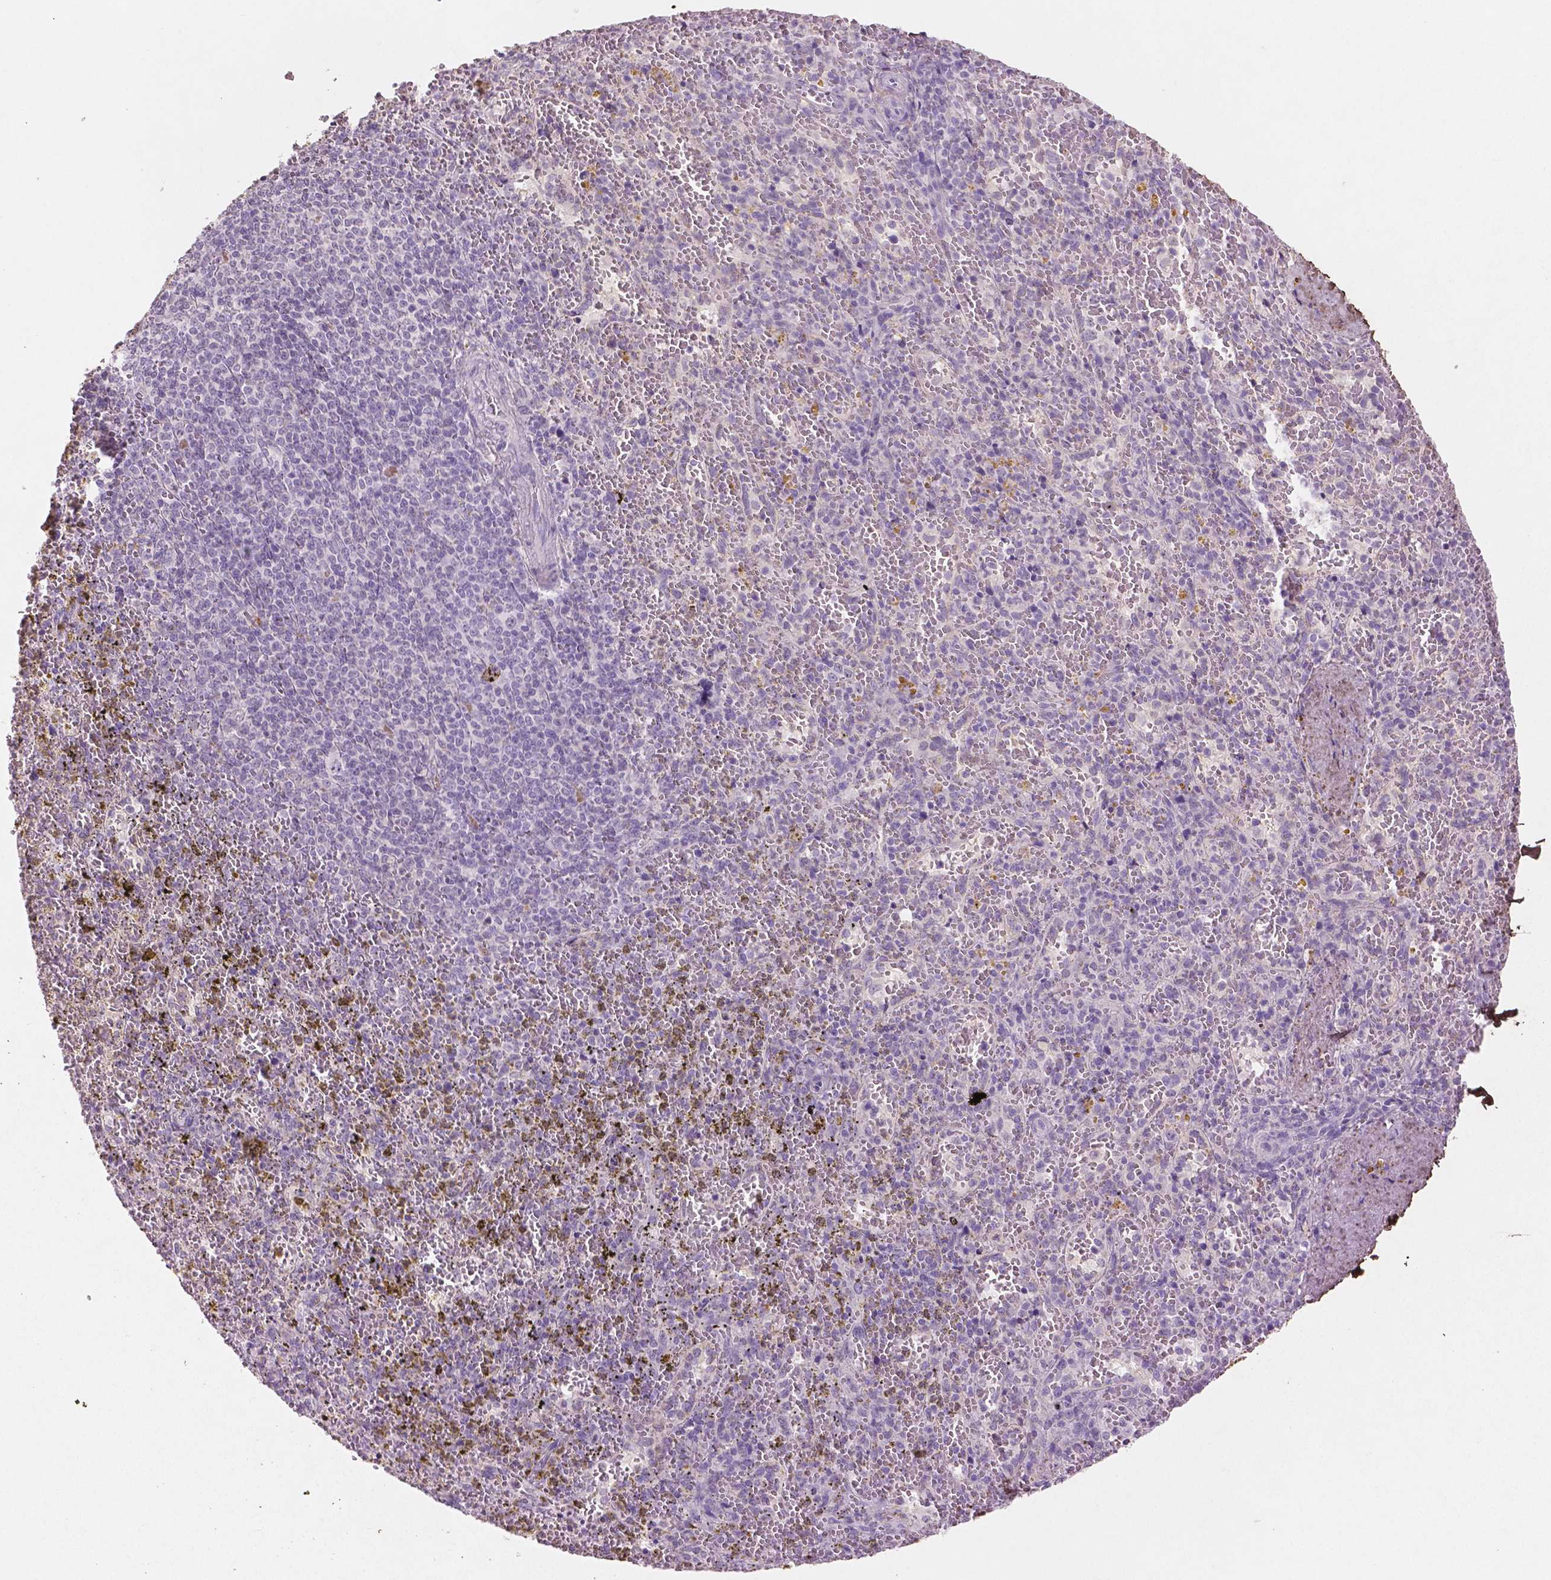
{"staining": {"intensity": "negative", "quantity": "none", "location": "none"}, "tissue": "spleen", "cell_type": "Cells in red pulp", "image_type": "normal", "snomed": [{"axis": "morphology", "description": "Normal tissue, NOS"}, {"axis": "topography", "description": "Spleen"}], "caption": "The image demonstrates no staining of cells in red pulp in unremarkable spleen.", "gene": "DLG2", "patient": {"sex": "female", "age": 50}}